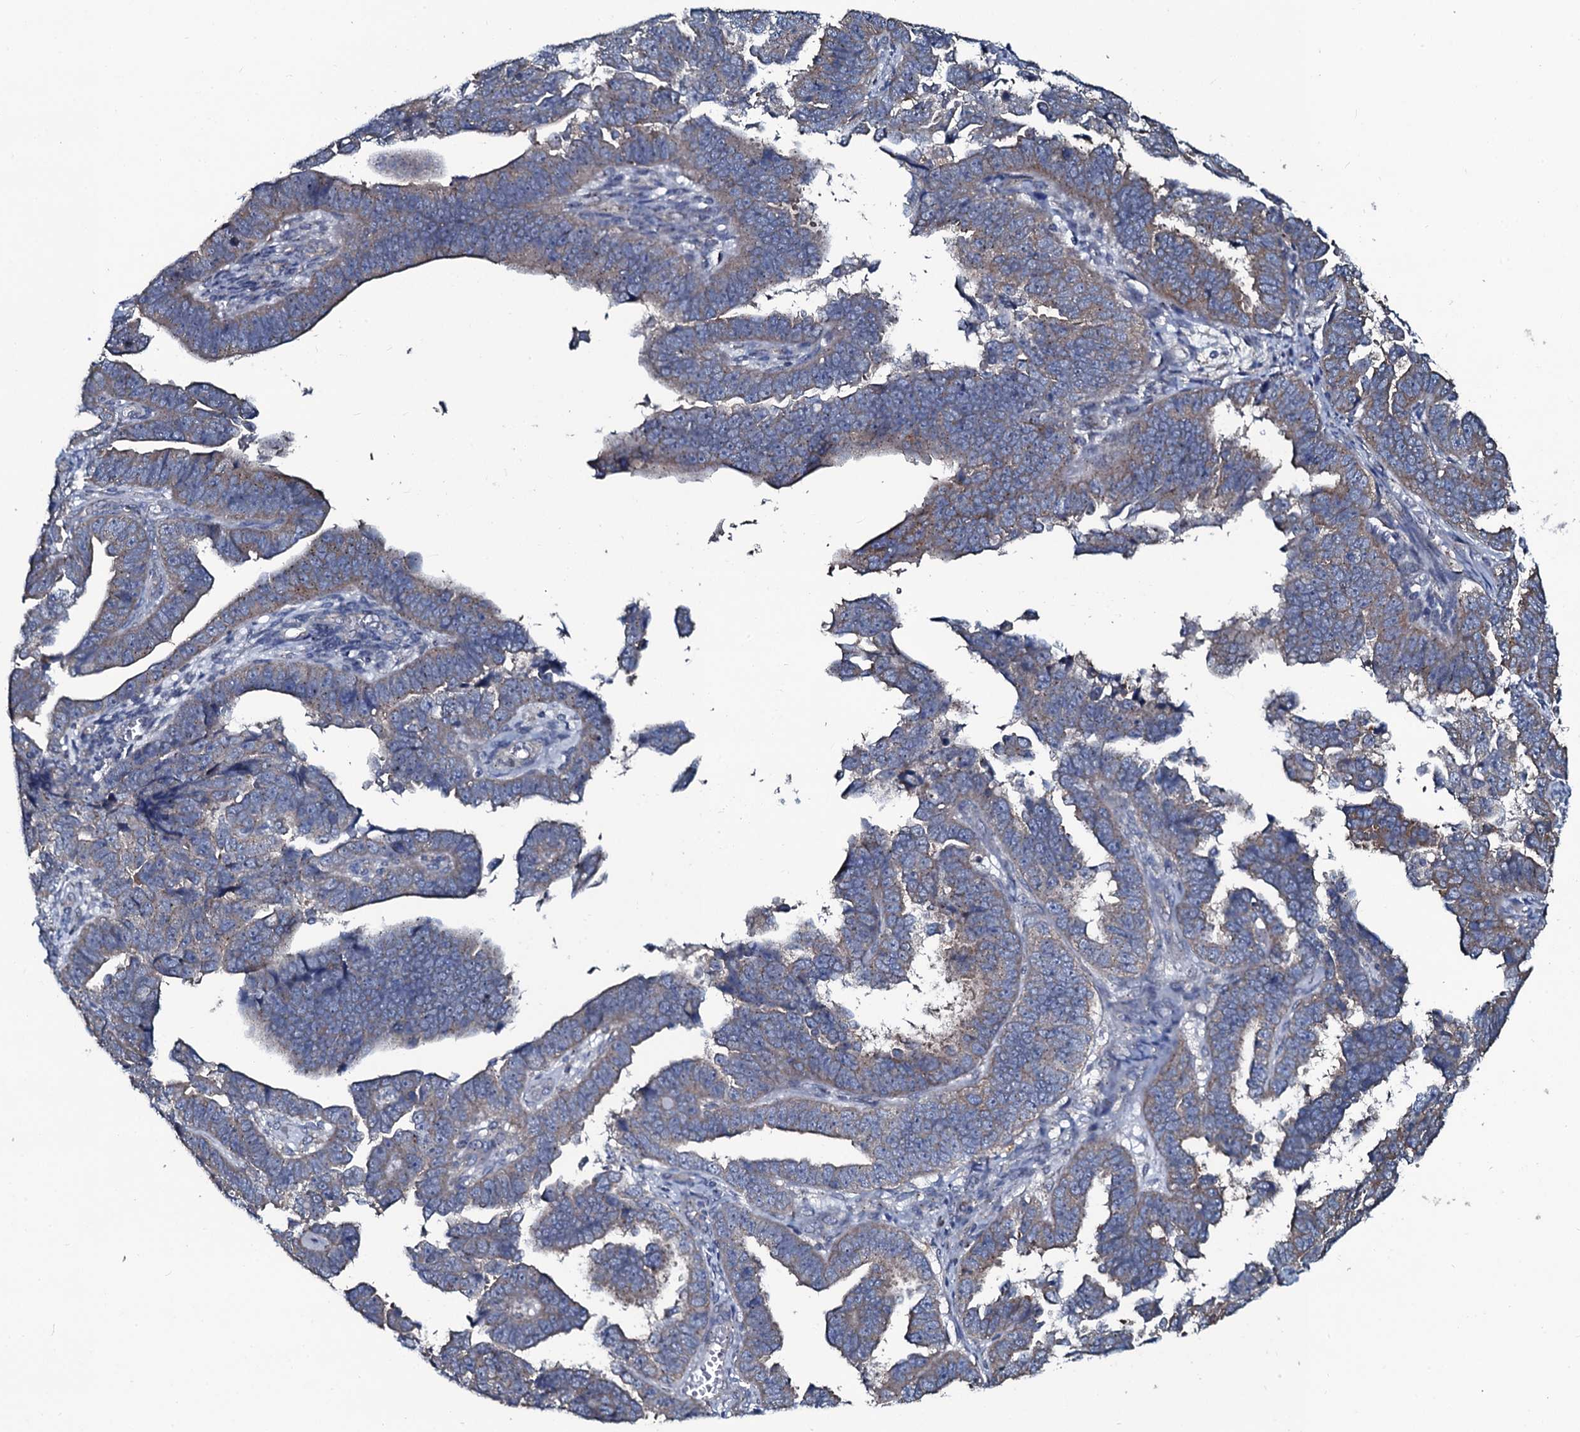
{"staining": {"intensity": "moderate", "quantity": "25%-75%", "location": "cytoplasmic/membranous"}, "tissue": "endometrial cancer", "cell_type": "Tumor cells", "image_type": "cancer", "snomed": [{"axis": "morphology", "description": "Adenocarcinoma, NOS"}, {"axis": "topography", "description": "Endometrium"}], "caption": "Immunohistochemical staining of human adenocarcinoma (endometrial) demonstrates moderate cytoplasmic/membranous protein staining in approximately 25%-75% of tumor cells. (brown staining indicates protein expression, while blue staining denotes nuclei).", "gene": "USPL1", "patient": {"sex": "female", "age": 75}}